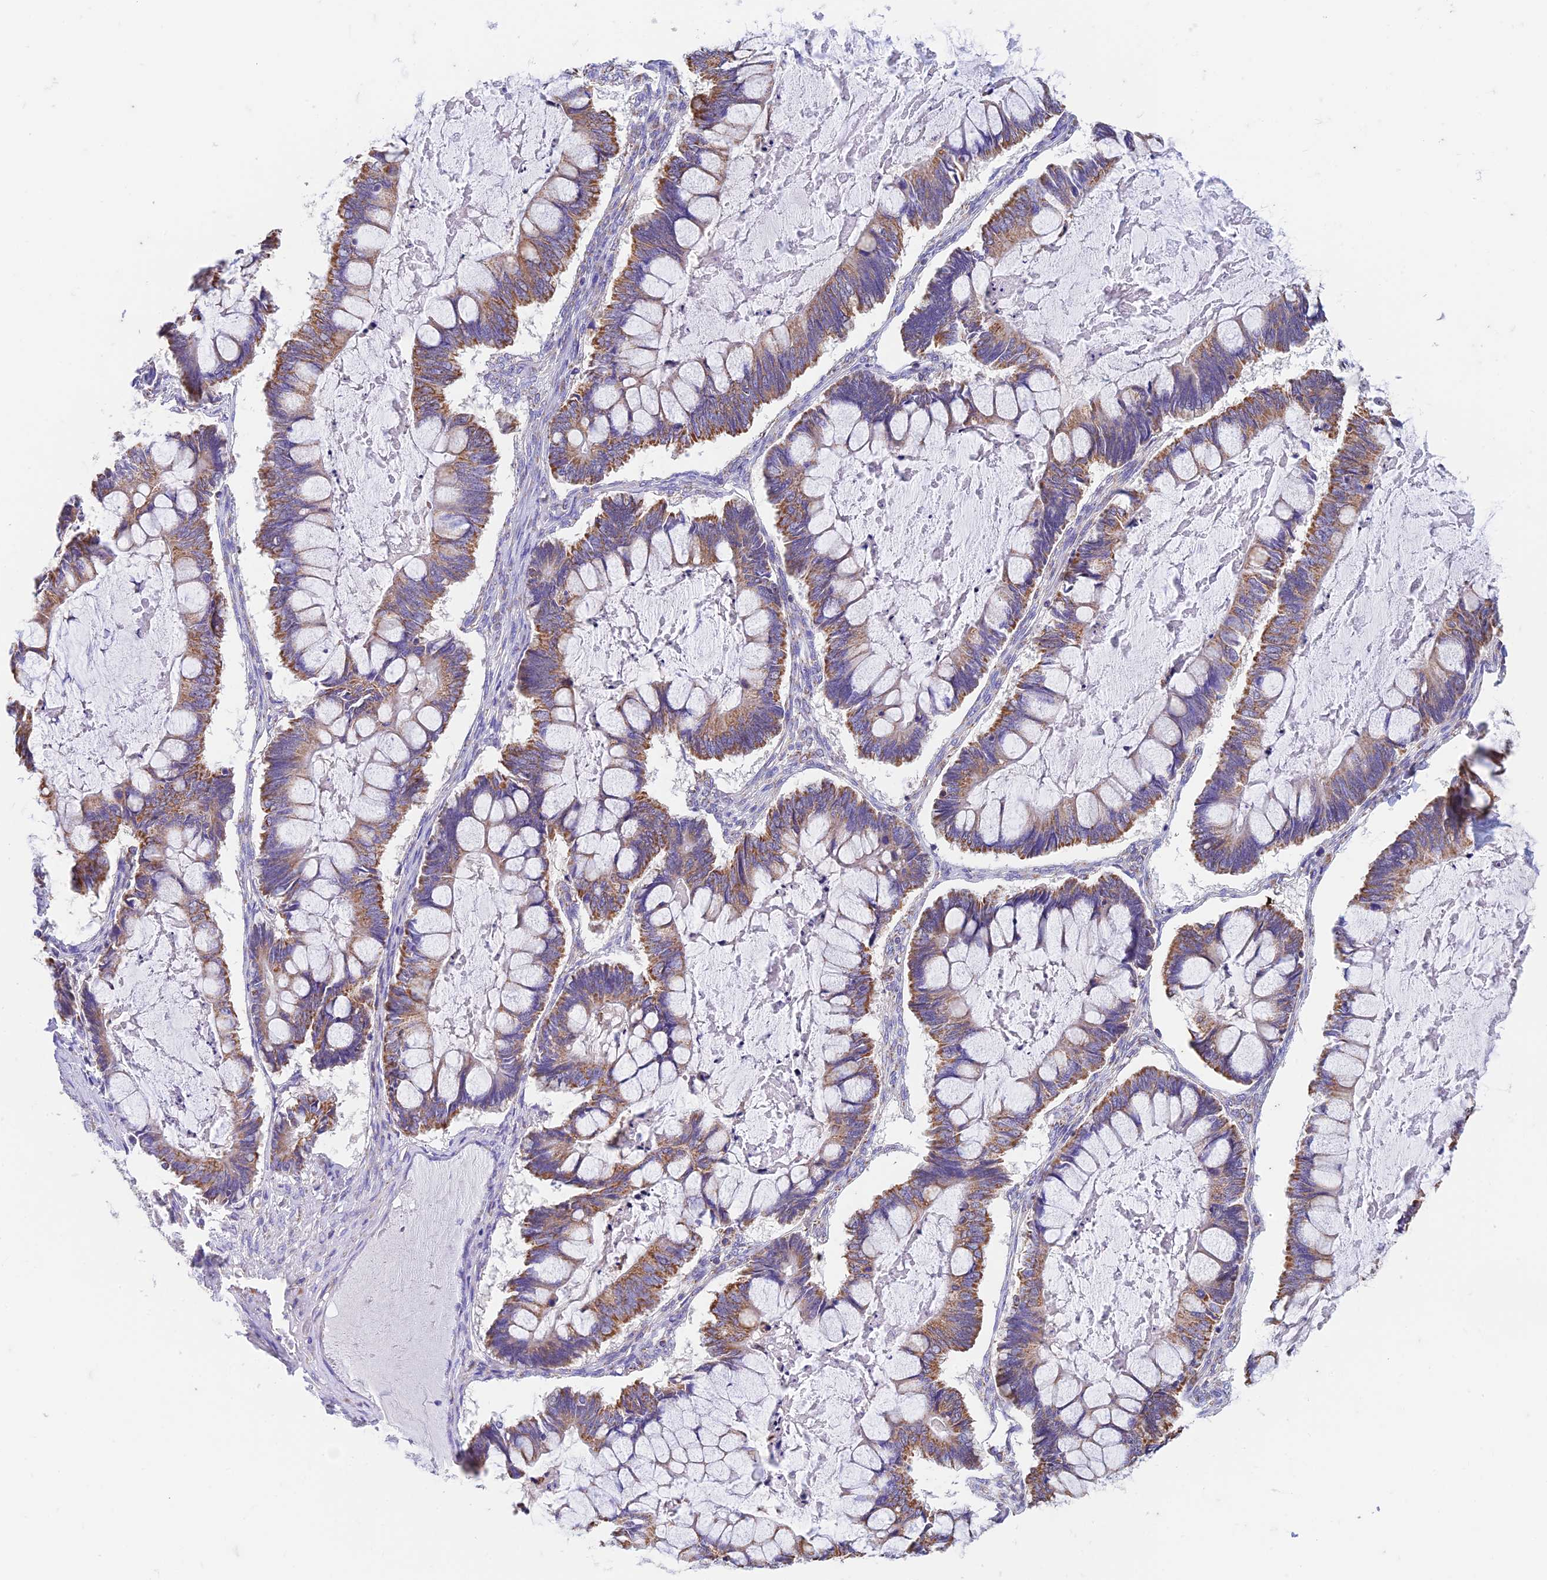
{"staining": {"intensity": "moderate", "quantity": ">75%", "location": "cytoplasmic/membranous"}, "tissue": "ovarian cancer", "cell_type": "Tumor cells", "image_type": "cancer", "snomed": [{"axis": "morphology", "description": "Cystadenocarcinoma, mucinous, NOS"}, {"axis": "topography", "description": "Ovary"}], "caption": "A medium amount of moderate cytoplasmic/membranous staining is seen in approximately >75% of tumor cells in ovarian cancer tissue.", "gene": "ZNF181", "patient": {"sex": "female", "age": 61}}